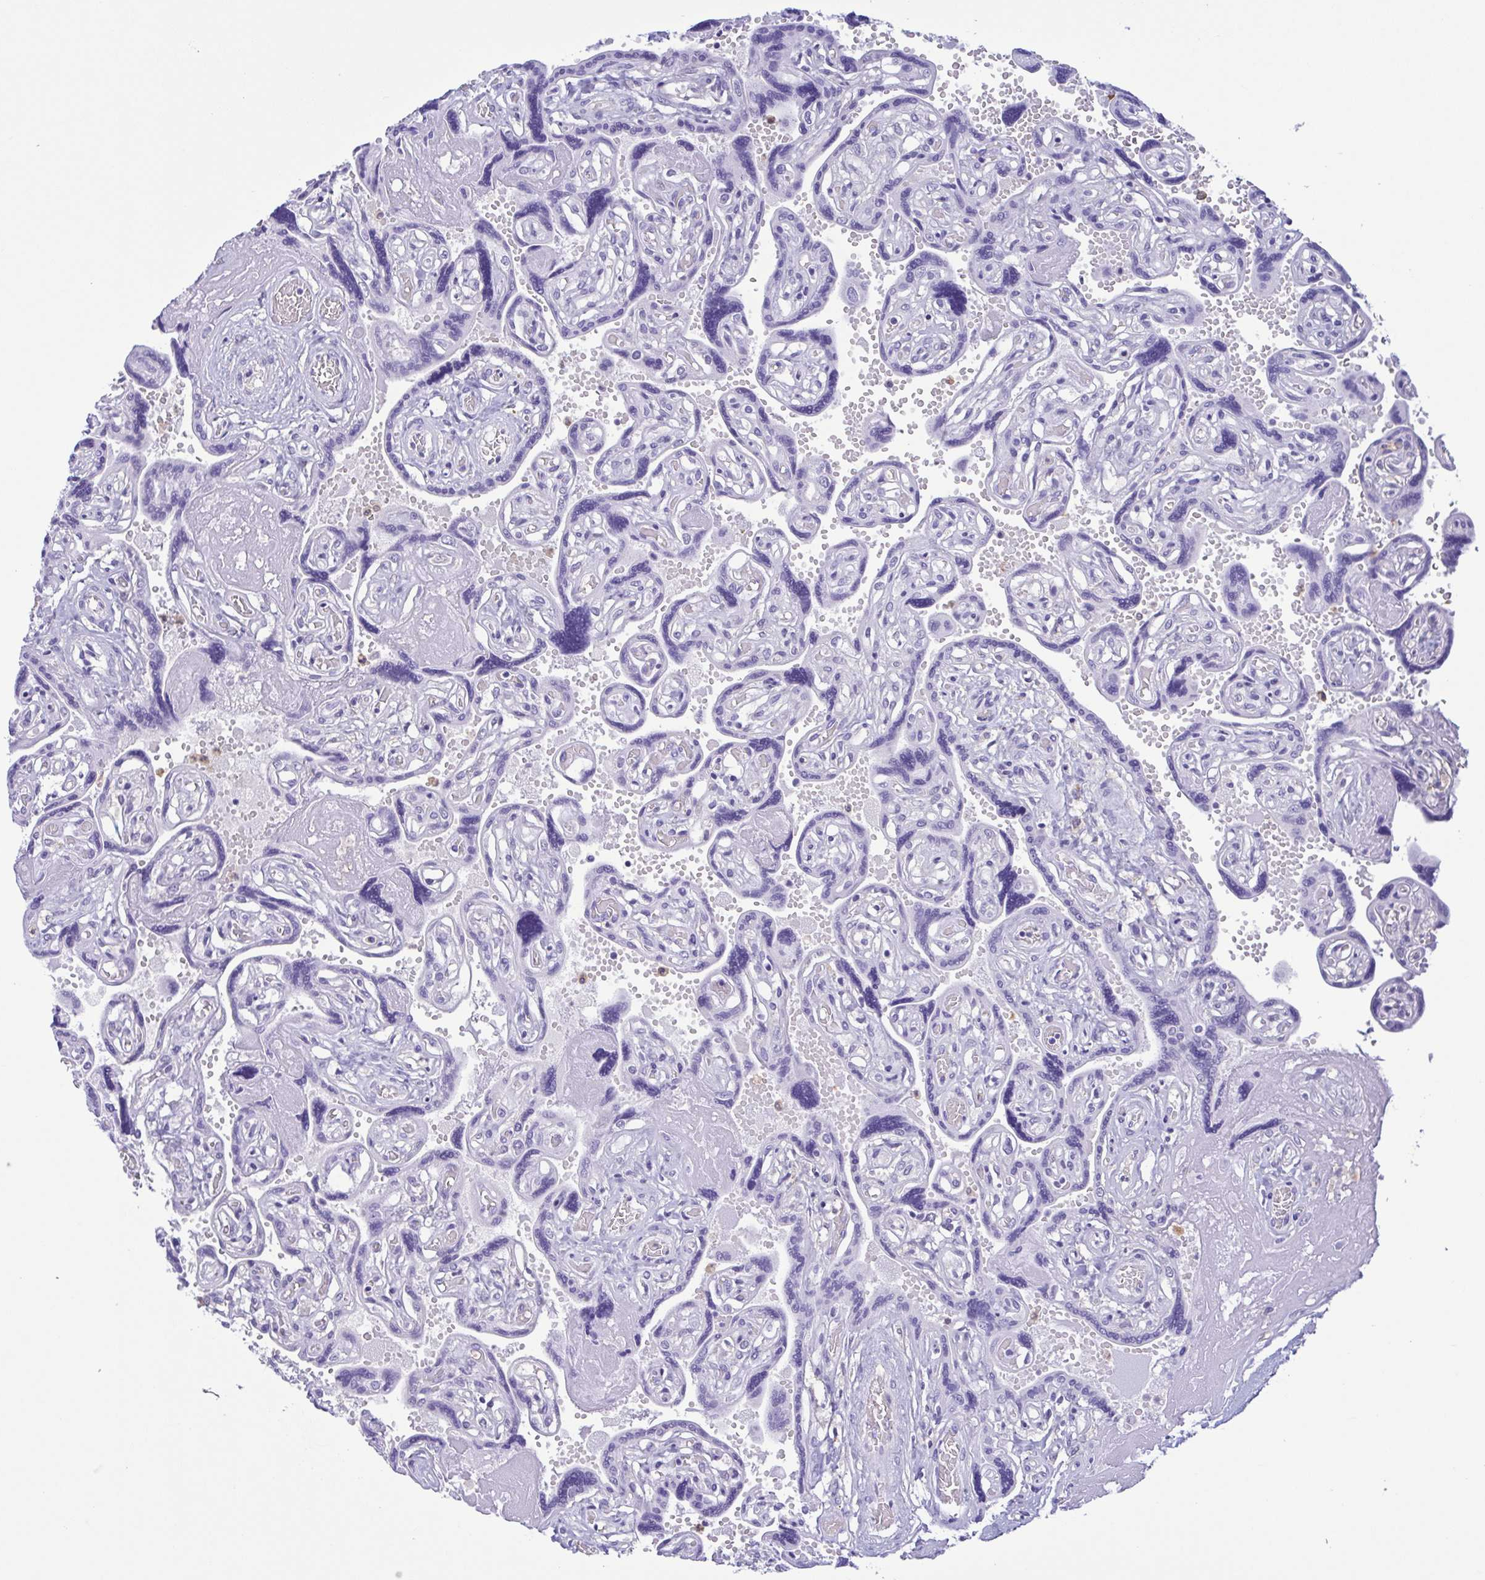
{"staining": {"intensity": "negative", "quantity": "none", "location": "none"}, "tissue": "placenta", "cell_type": "Decidual cells", "image_type": "normal", "snomed": [{"axis": "morphology", "description": "Normal tissue, NOS"}, {"axis": "topography", "description": "Placenta"}], "caption": "Immunohistochemical staining of benign placenta reveals no significant staining in decidual cells. (IHC, brightfield microscopy, high magnification).", "gene": "LDHC", "patient": {"sex": "female", "age": 32}}